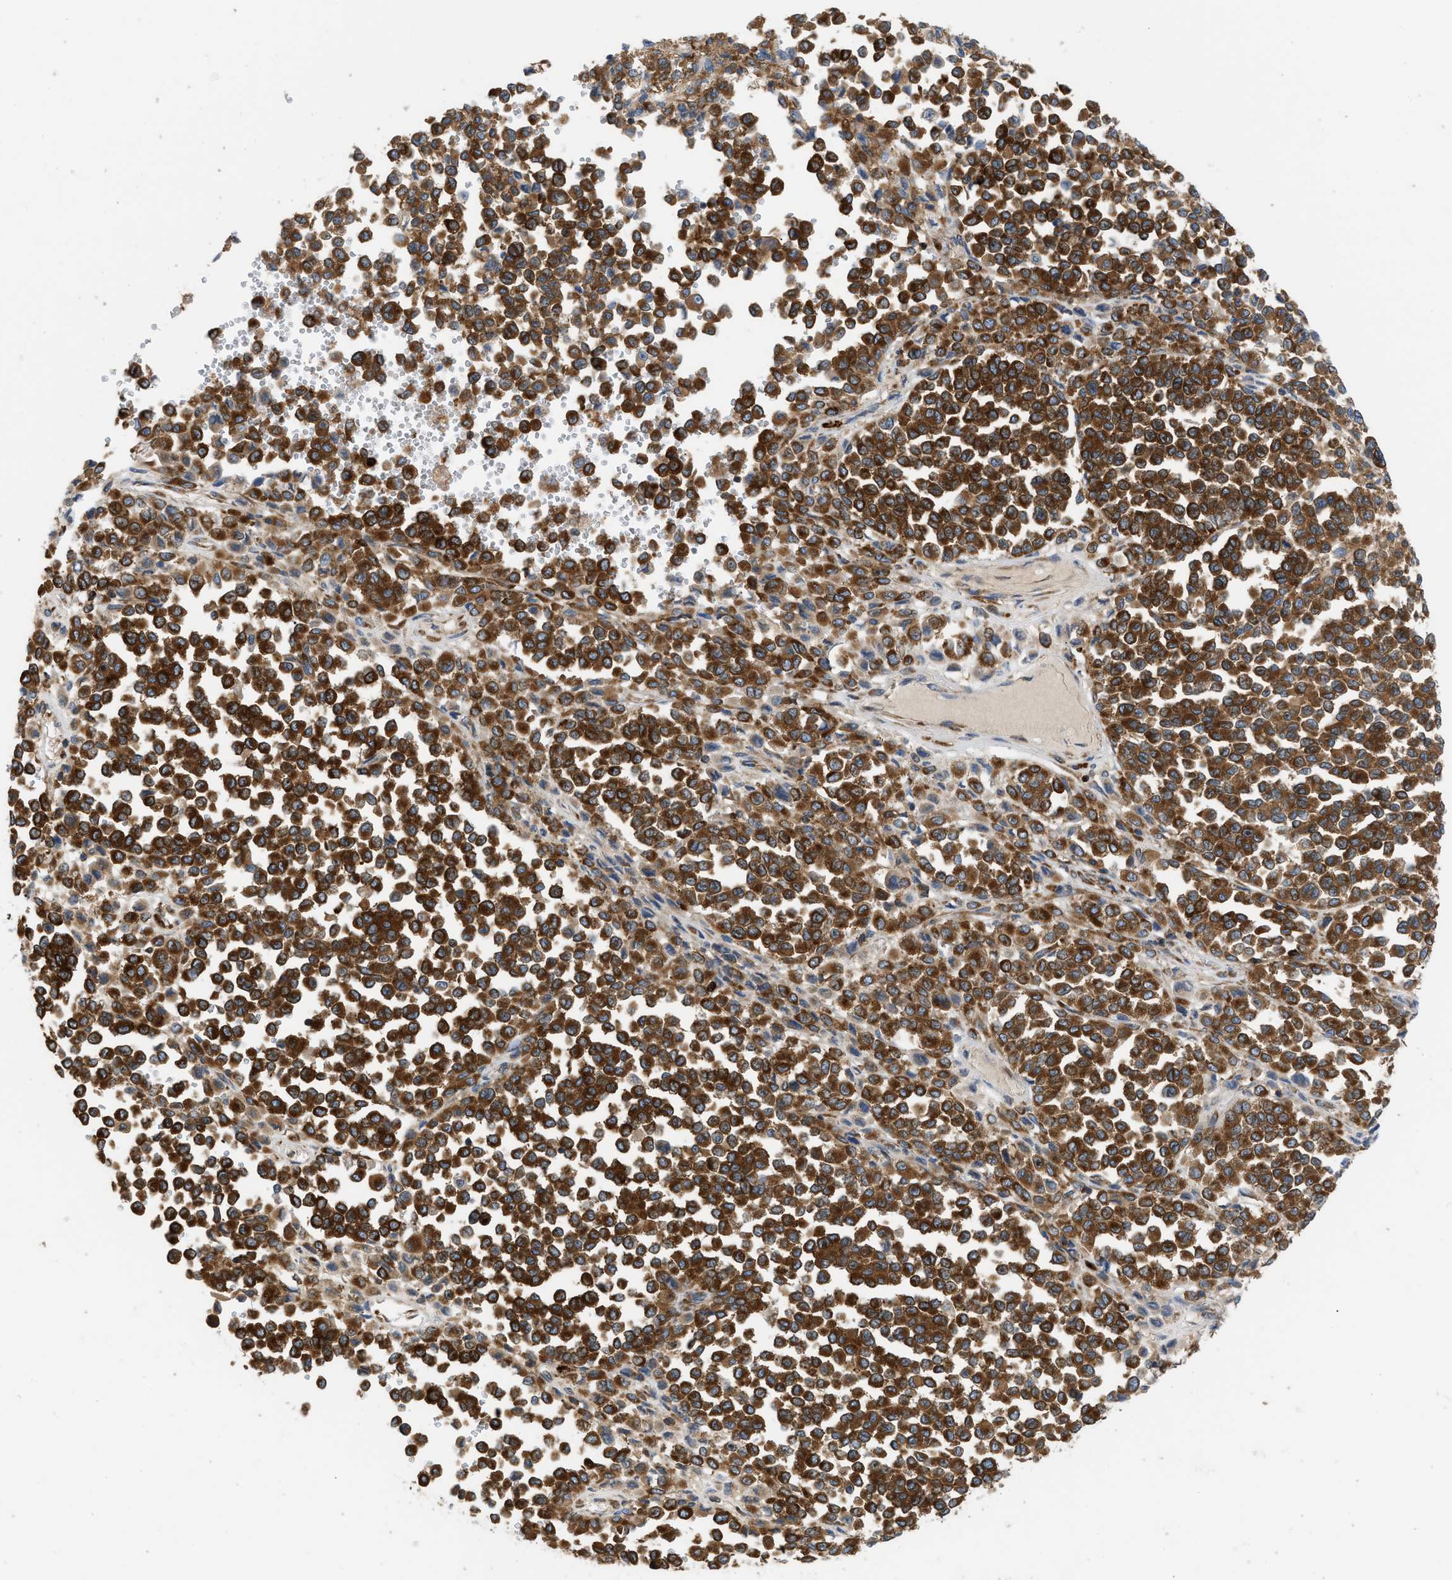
{"staining": {"intensity": "strong", "quantity": ">75%", "location": "cytoplasmic/membranous"}, "tissue": "melanoma", "cell_type": "Tumor cells", "image_type": "cancer", "snomed": [{"axis": "morphology", "description": "Malignant melanoma, Metastatic site"}, {"axis": "topography", "description": "Pancreas"}], "caption": "The histopathology image displays immunohistochemical staining of malignant melanoma (metastatic site). There is strong cytoplasmic/membranous expression is identified in approximately >75% of tumor cells. Ihc stains the protein of interest in brown and the nuclei are stained blue.", "gene": "GPAT4", "patient": {"sex": "female", "age": 30}}